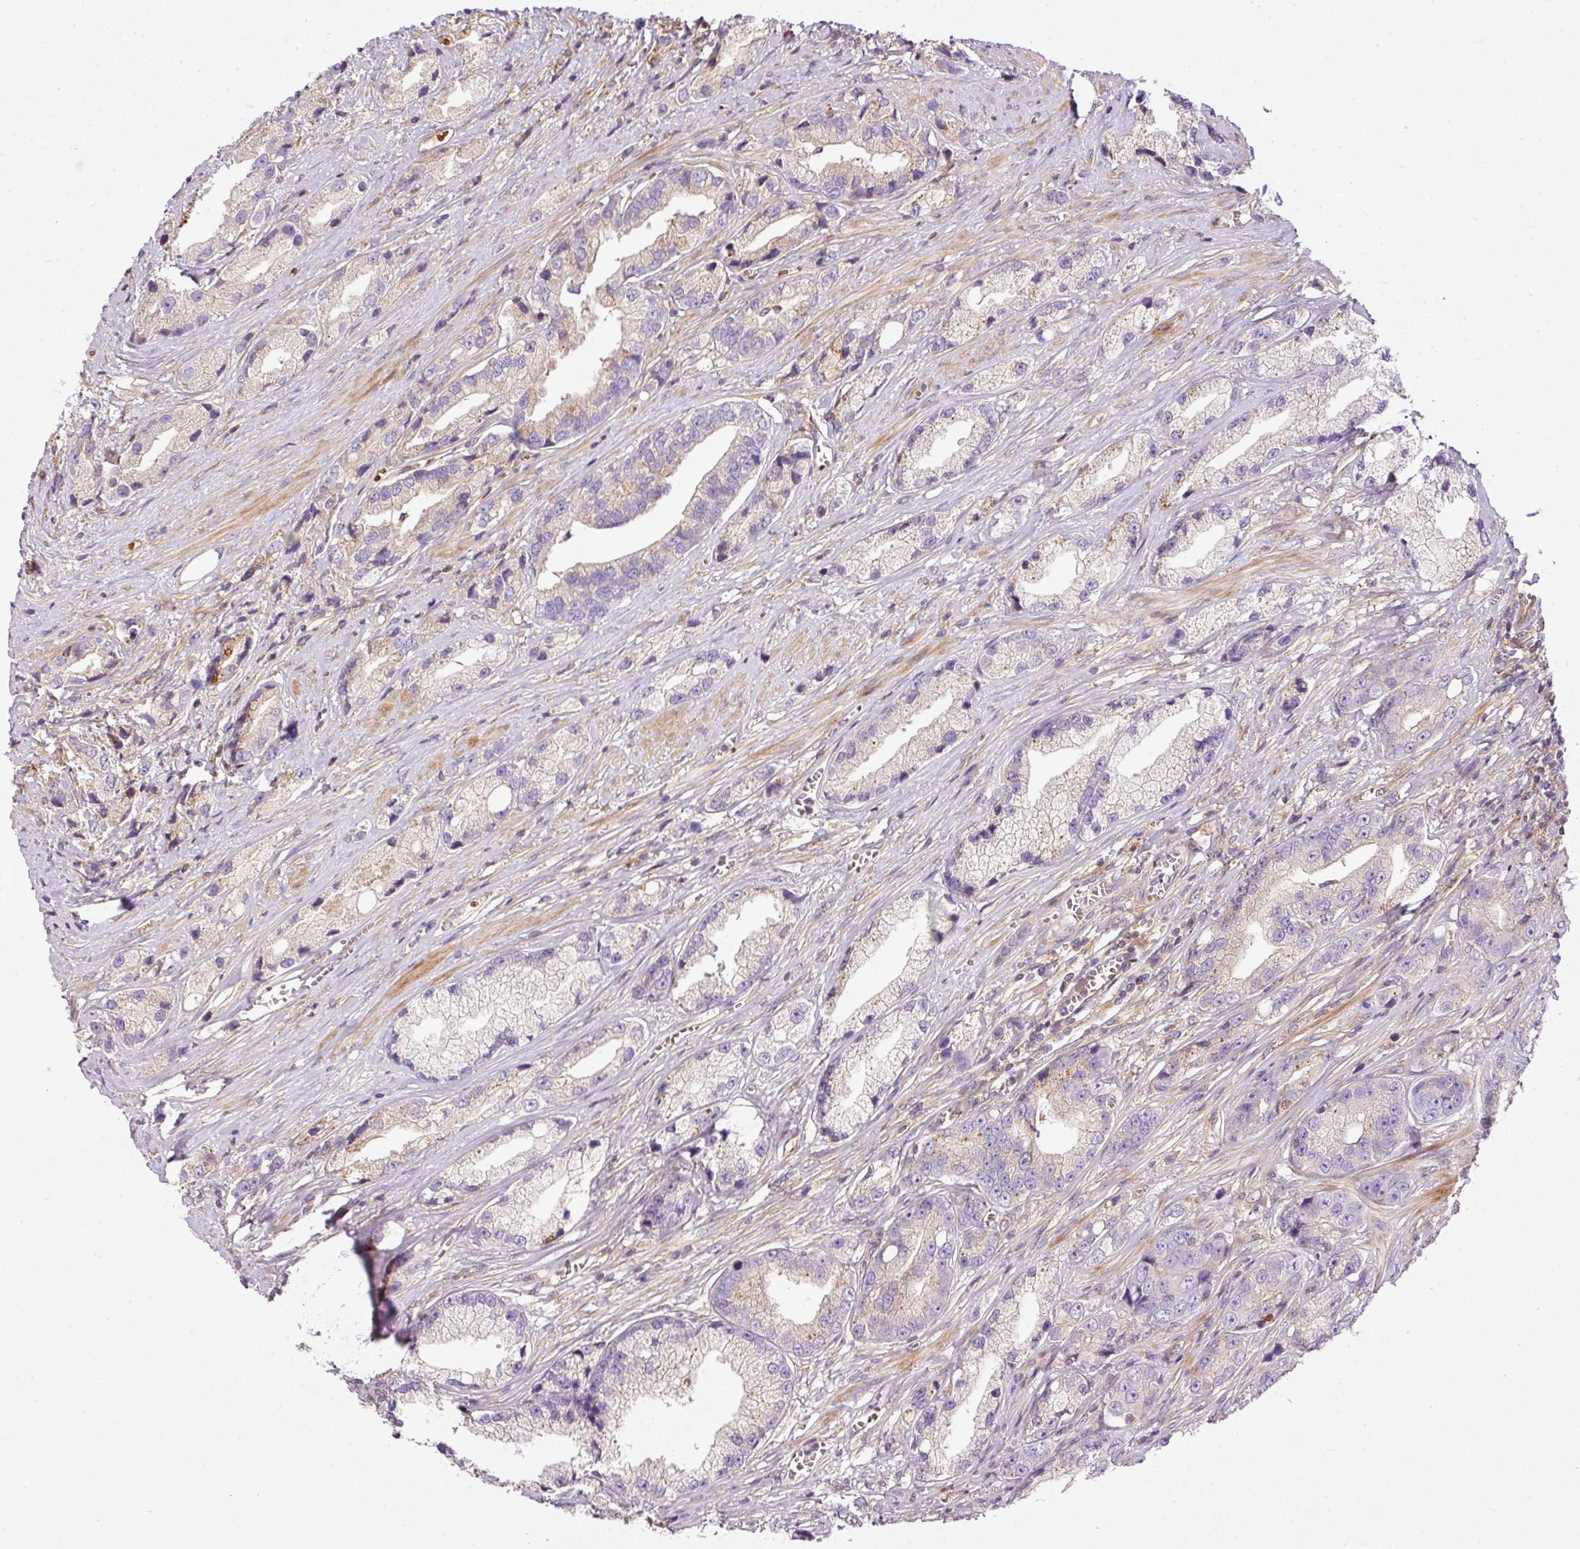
{"staining": {"intensity": "negative", "quantity": "none", "location": "none"}, "tissue": "prostate cancer", "cell_type": "Tumor cells", "image_type": "cancer", "snomed": [{"axis": "morphology", "description": "Adenocarcinoma, High grade"}, {"axis": "topography", "description": "Prostate"}], "caption": "There is no significant staining in tumor cells of prostate cancer.", "gene": "TBC1D2B", "patient": {"sex": "male", "age": 74}}